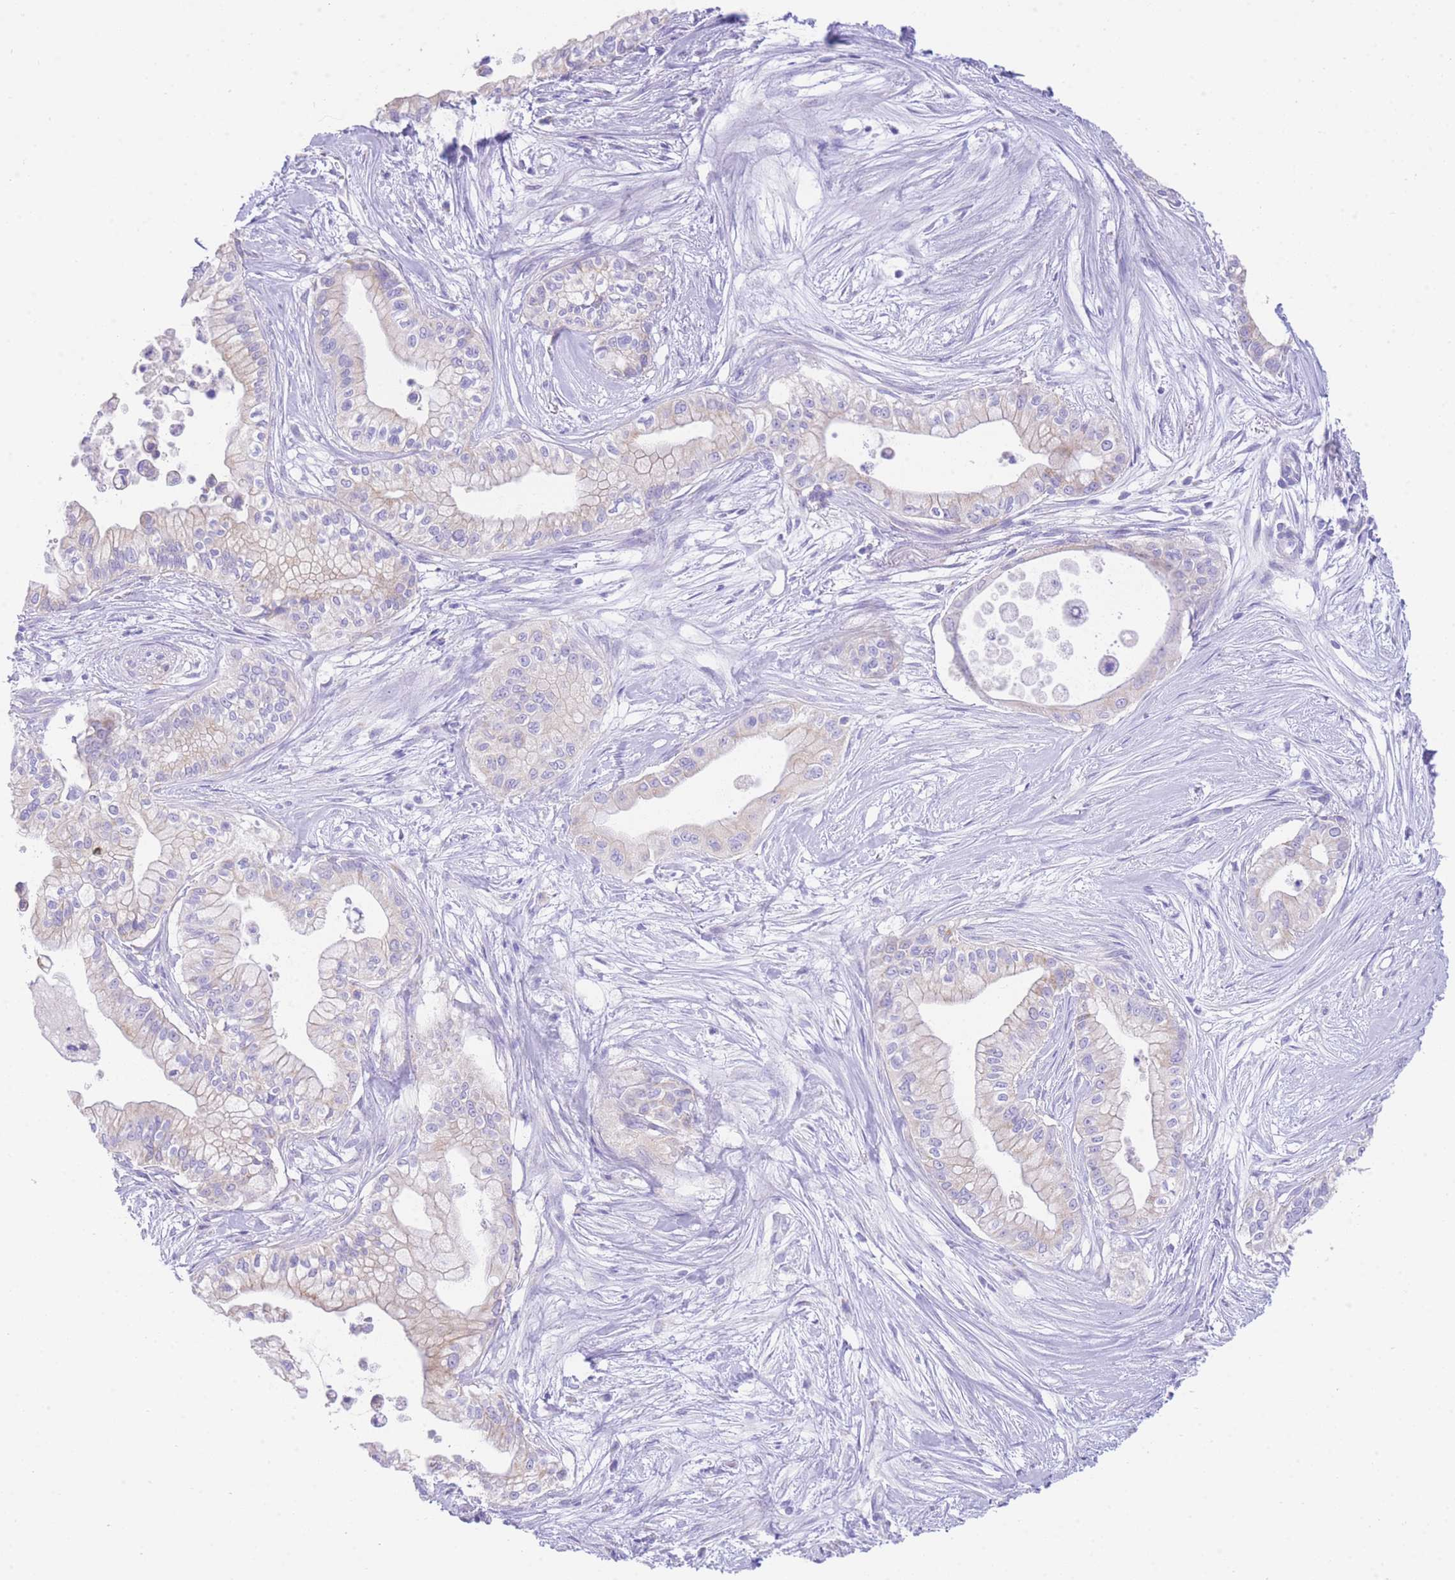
{"staining": {"intensity": "negative", "quantity": "none", "location": "none"}, "tissue": "pancreatic cancer", "cell_type": "Tumor cells", "image_type": "cancer", "snomed": [{"axis": "morphology", "description": "Adenocarcinoma, NOS"}, {"axis": "topography", "description": "Pancreas"}], "caption": "The image demonstrates no staining of tumor cells in adenocarcinoma (pancreatic). (DAB (3,3'-diaminobenzidine) IHC with hematoxylin counter stain).", "gene": "ACSM4", "patient": {"sex": "male", "age": 78}}